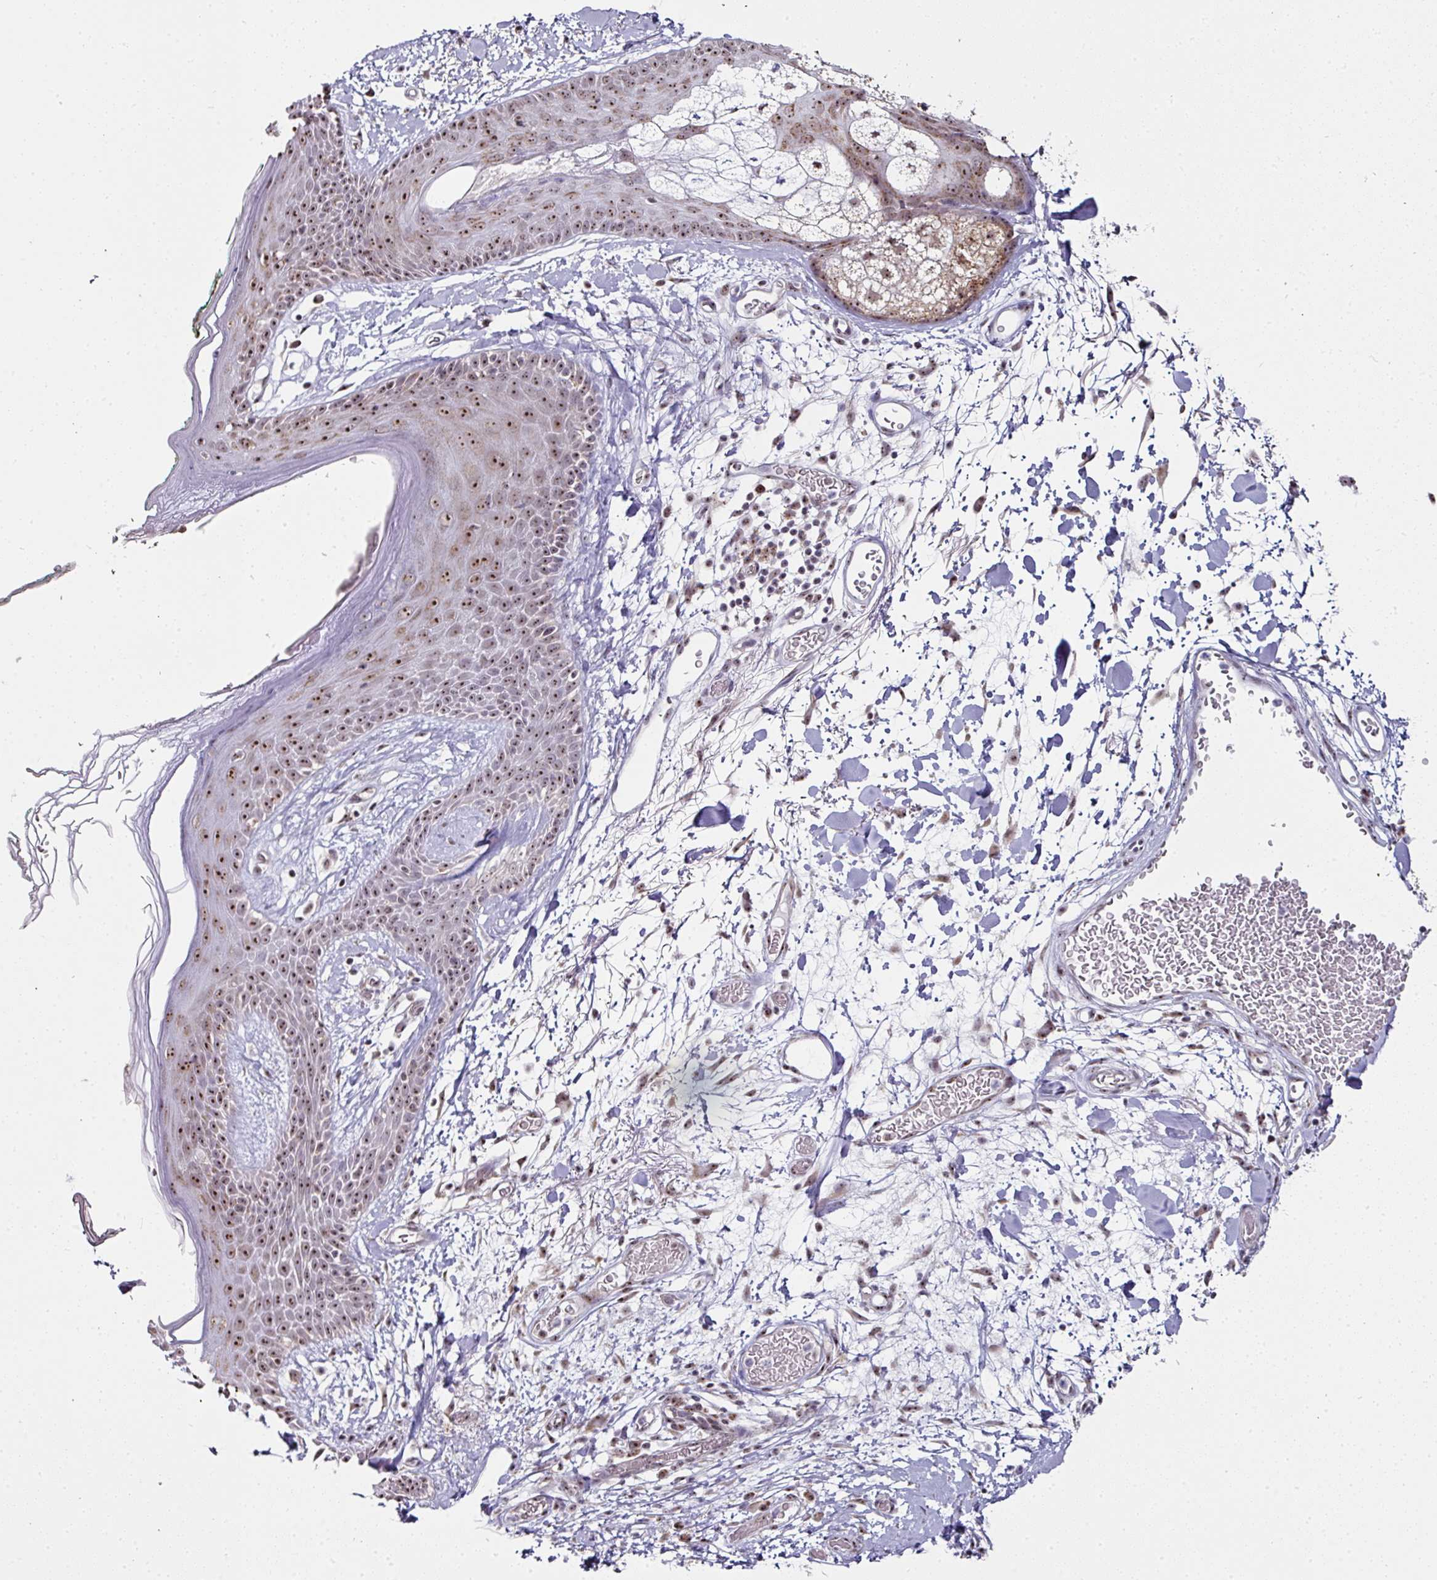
{"staining": {"intensity": "weak", "quantity": "25%-75%", "location": "nuclear"}, "tissue": "skin", "cell_type": "Fibroblasts", "image_type": "normal", "snomed": [{"axis": "morphology", "description": "Normal tissue, NOS"}, {"axis": "topography", "description": "Skin"}], "caption": "High-power microscopy captured an IHC histopathology image of benign skin, revealing weak nuclear expression in approximately 25%-75% of fibroblasts. (Stains: DAB in brown, nuclei in blue, Microscopy: brightfield microscopy at high magnification).", "gene": "NACC2", "patient": {"sex": "male", "age": 79}}